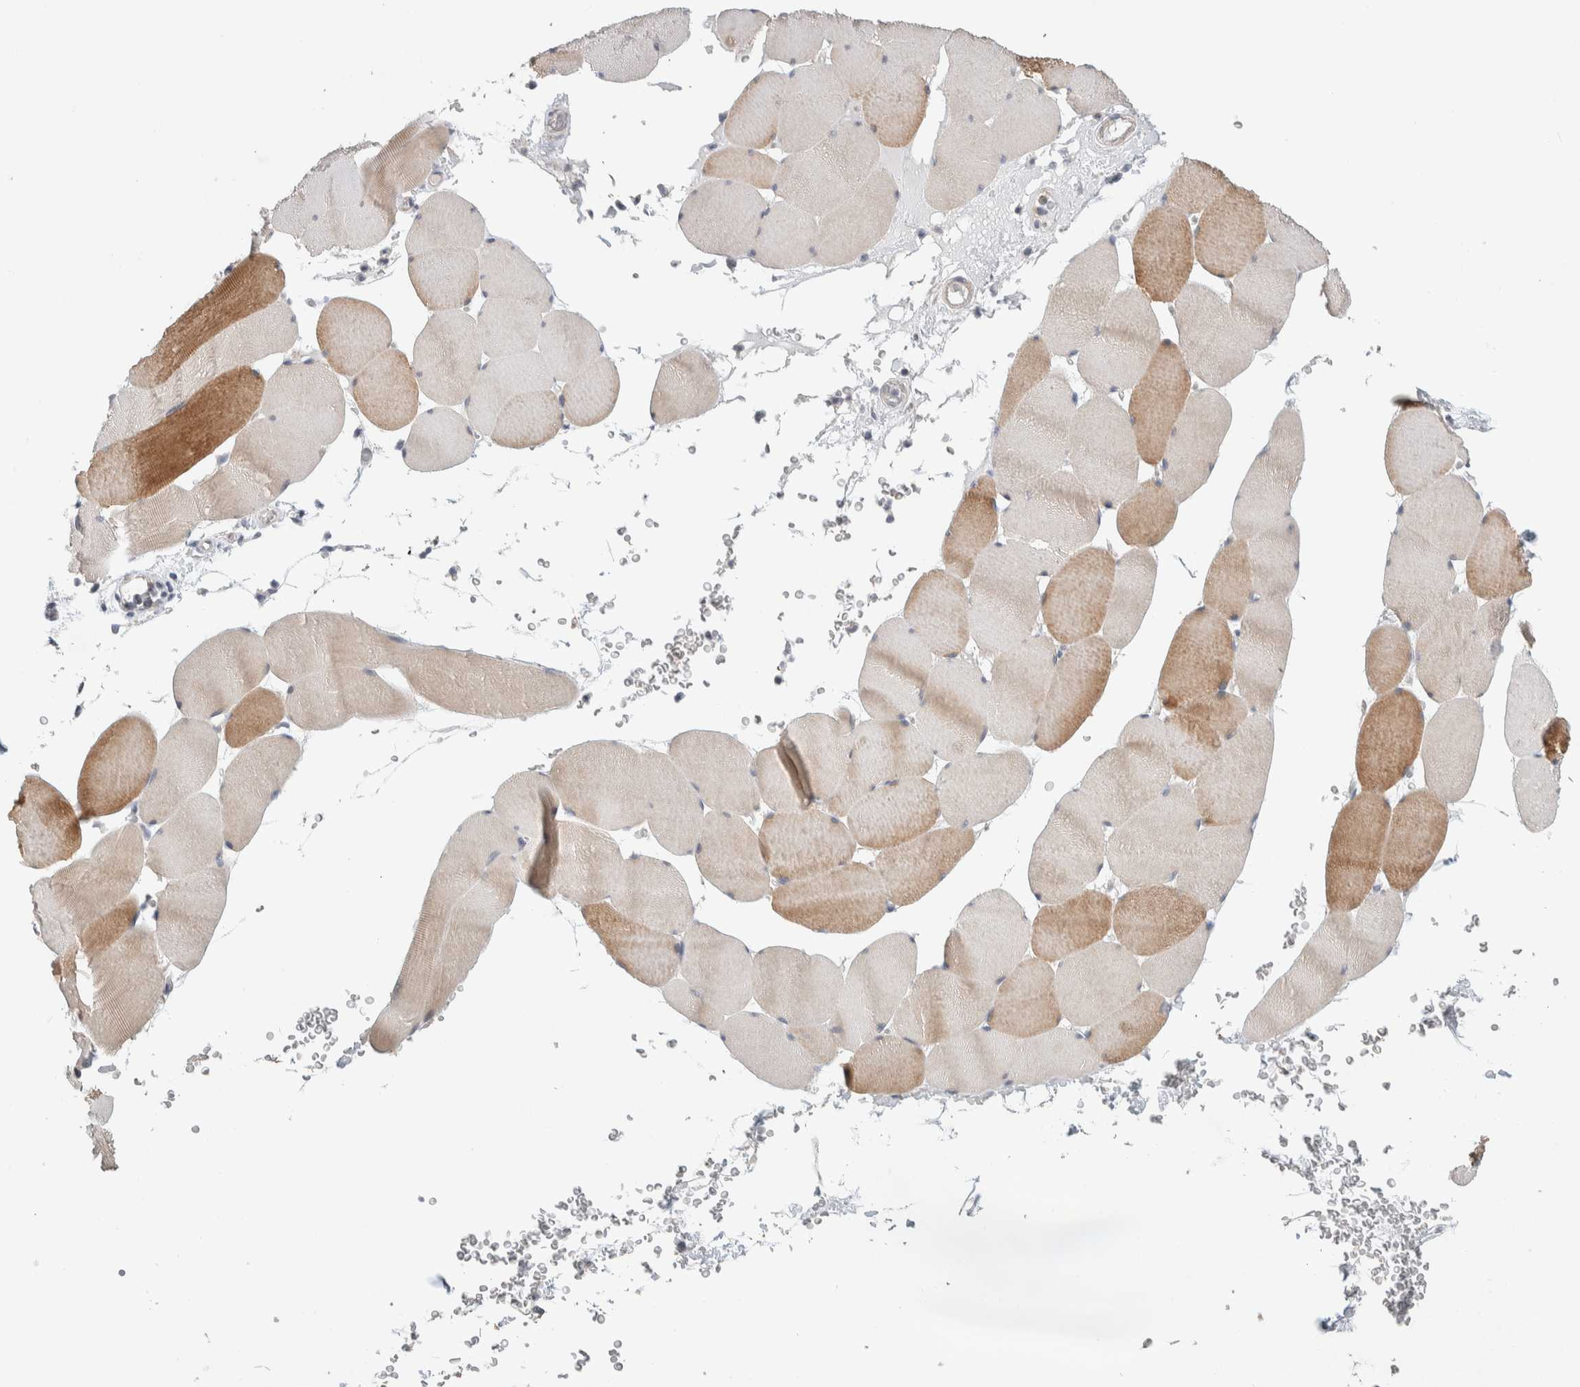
{"staining": {"intensity": "moderate", "quantity": ">75%", "location": "cytoplasmic/membranous"}, "tissue": "skeletal muscle", "cell_type": "Myocytes", "image_type": "normal", "snomed": [{"axis": "morphology", "description": "Normal tissue, NOS"}, {"axis": "topography", "description": "Skeletal muscle"}], "caption": "This image shows IHC staining of normal human skeletal muscle, with medium moderate cytoplasmic/membranous expression in approximately >75% of myocytes.", "gene": "ADCY8", "patient": {"sex": "male", "age": 62}}